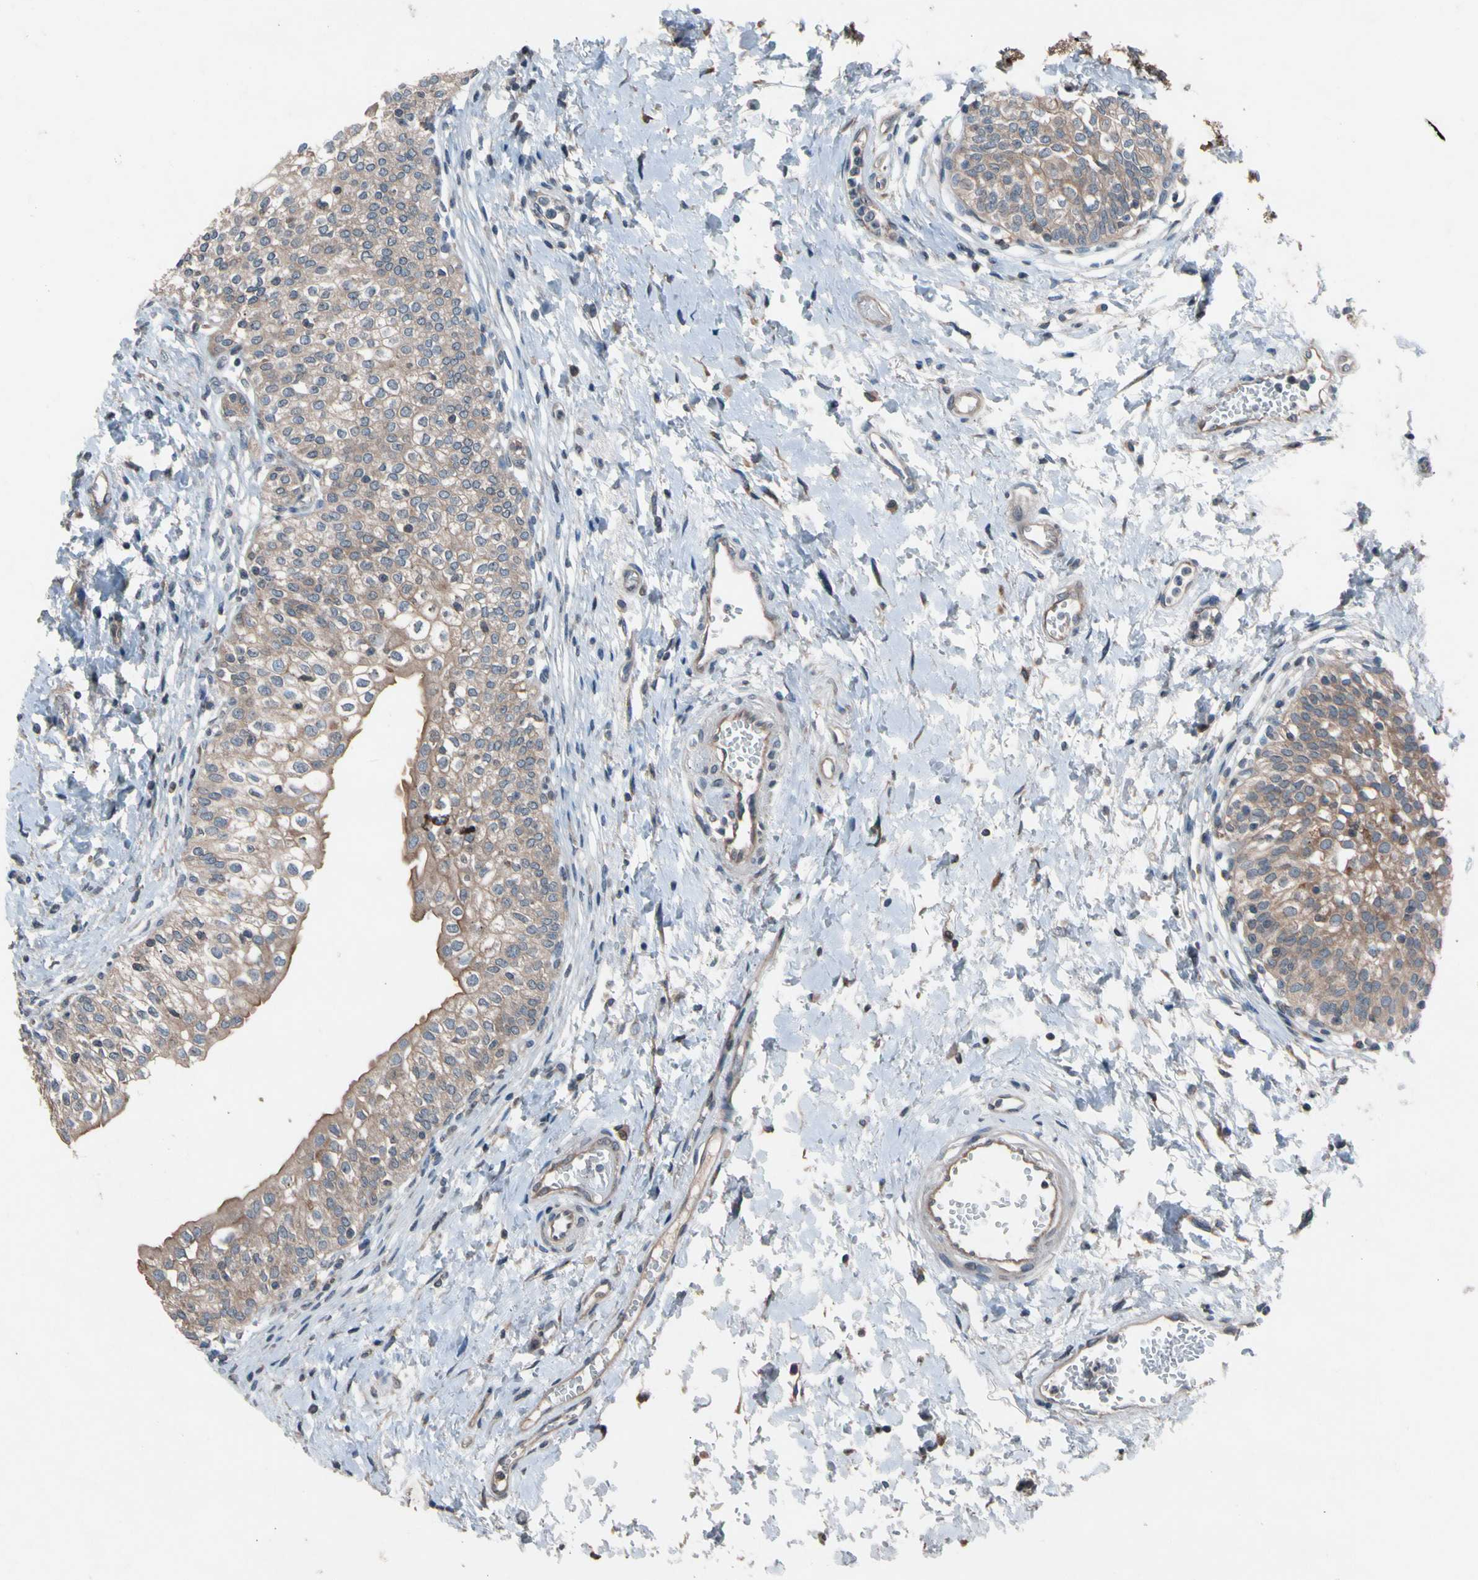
{"staining": {"intensity": "moderate", "quantity": ">75%", "location": "cytoplasmic/membranous"}, "tissue": "urinary bladder", "cell_type": "Urothelial cells", "image_type": "normal", "snomed": [{"axis": "morphology", "description": "Normal tissue, NOS"}, {"axis": "topography", "description": "Urinary bladder"}], "caption": "DAB (3,3'-diaminobenzidine) immunohistochemical staining of benign urinary bladder reveals moderate cytoplasmic/membranous protein staining in about >75% of urothelial cells.", "gene": "PRDX4", "patient": {"sex": "male", "age": 55}}